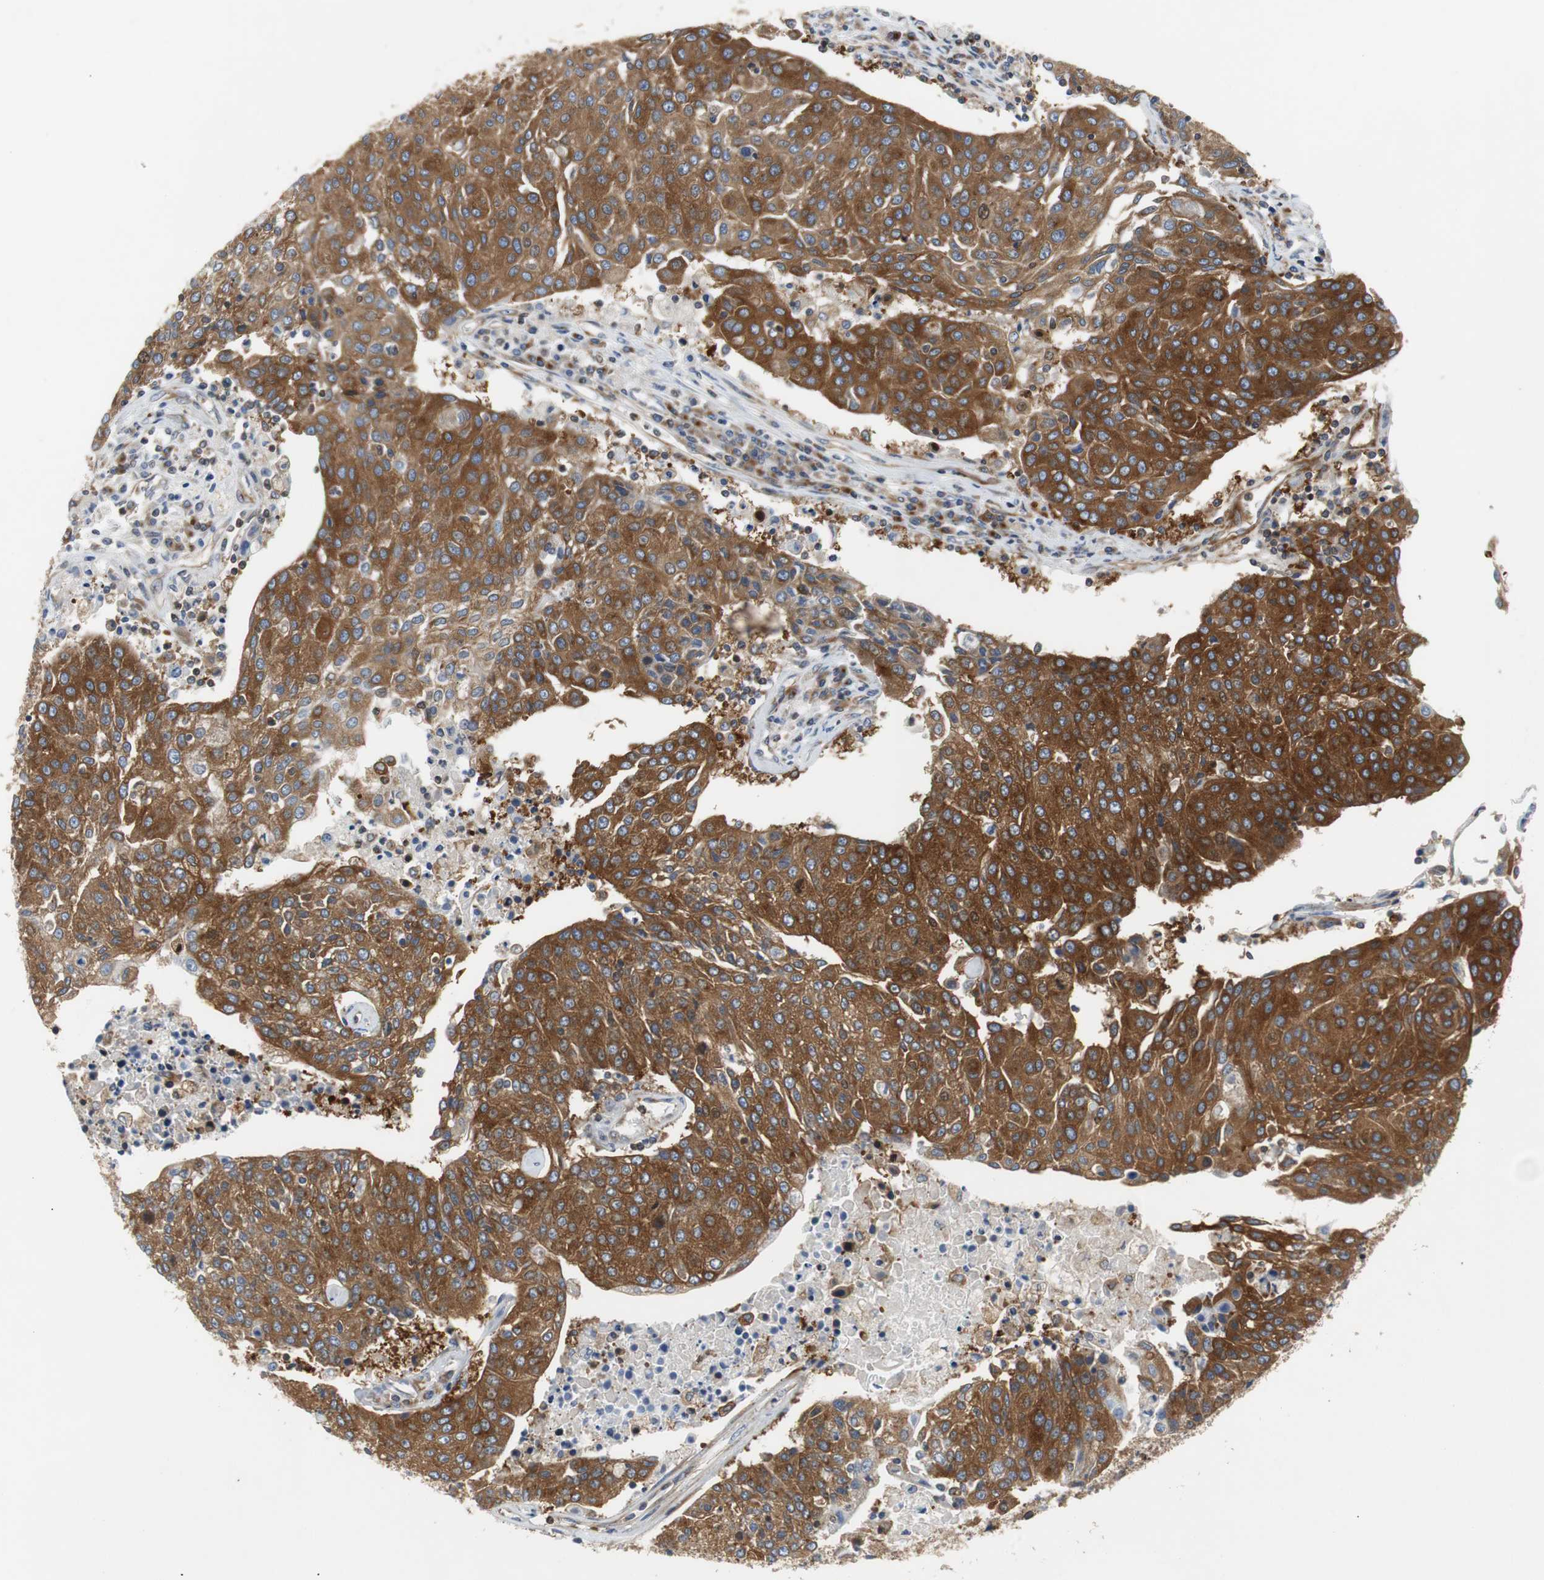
{"staining": {"intensity": "strong", "quantity": ">75%", "location": "cytoplasmic/membranous"}, "tissue": "urothelial cancer", "cell_type": "Tumor cells", "image_type": "cancer", "snomed": [{"axis": "morphology", "description": "Urothelial carcinoma, High grade"}, {"axis": "topography", "description": "Urinary bladder"}], "caption": "Protein staining displays strong cytoplasmic/membranous staining in approximately >75% of tumor cells in high-grade urothelial carcinoma. The protein of interest is stained brown, and the nuclei are stained in blue (DAB IHC with brightfield microscopy, high magnification).", "gene": "GYS1", "patient": {"sex": "female", "age": 85}}